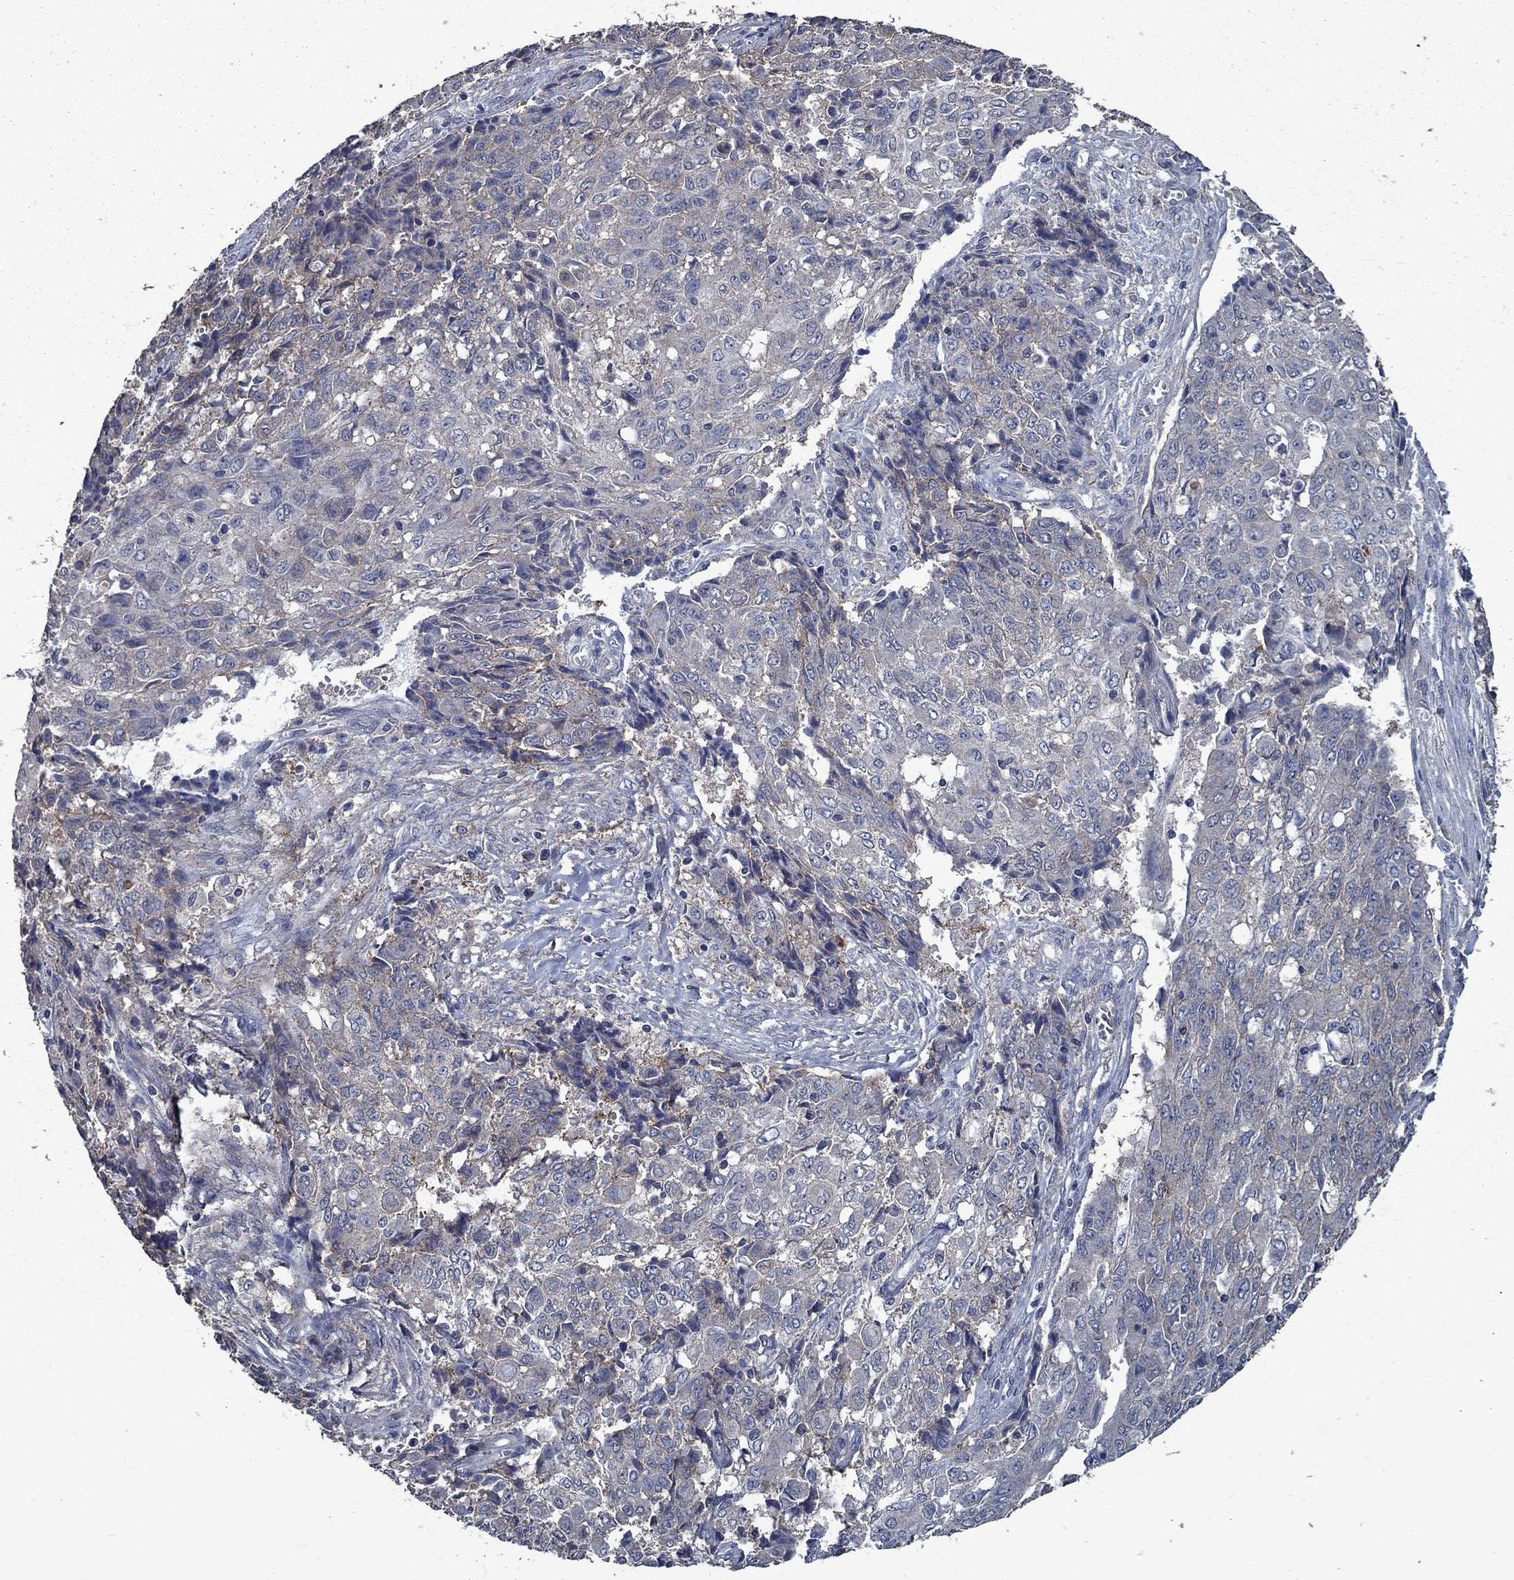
{"staining": {"intensity": "weak", "quantity": "<25%", "location": "cytoplasmic/membranous"}, "tissue": "ovarian cancer", "cell_type": "Tumor cells", "image_type": "cancer", "snomed": [{"axis": "morphology", "description": "Carcinoma, endometroid"}, {"axis": "topography", "description": "Ovary"}], "caption": "Ovarian cancer was stained to show a protein in brown. There is no significant staining in tumor cells.", "gene": "SLC44A1", "patient": {"sex": "female", "age": 42}}